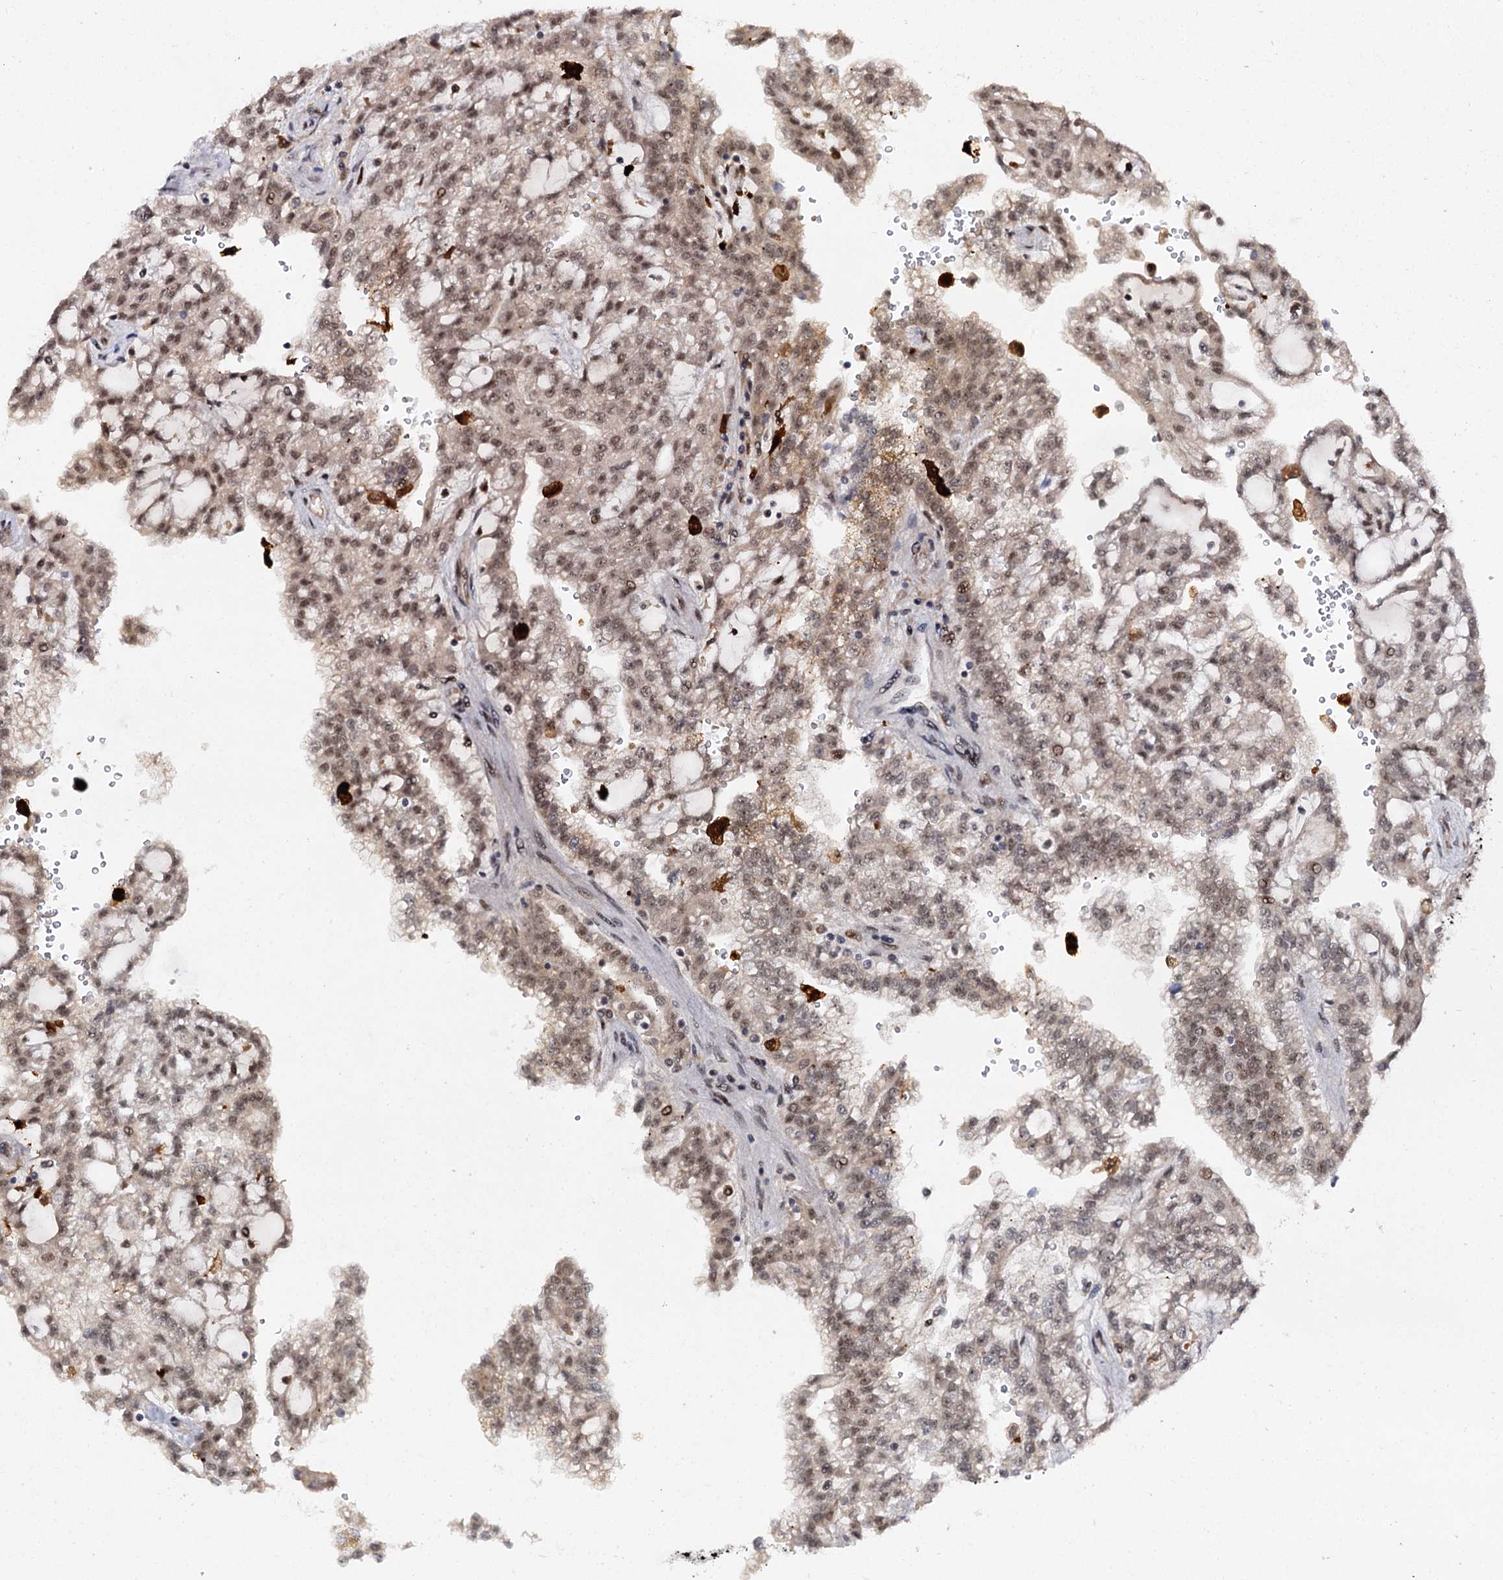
{"staining": {"intensity": "moderate", "quantity": ">75%", "location": "nuclear"}, "tissue": "renal cancer", "cell_type": "Tumor cells", "image_type": "cancer", "snomed": [{"axis": "morphology", "description": "Adenocarcinoma, NOS"}, {"axis": "topography", "description": "Kidney"}], "caption": "About >75% of tumor cells in human renal cancer (adenocarcinoma) exhibit moderate nuclear protein staining as visualized by brown immunohistochemical staining.", "gene": "BUD13", "patient": {"sex": "male", "age": 63}}